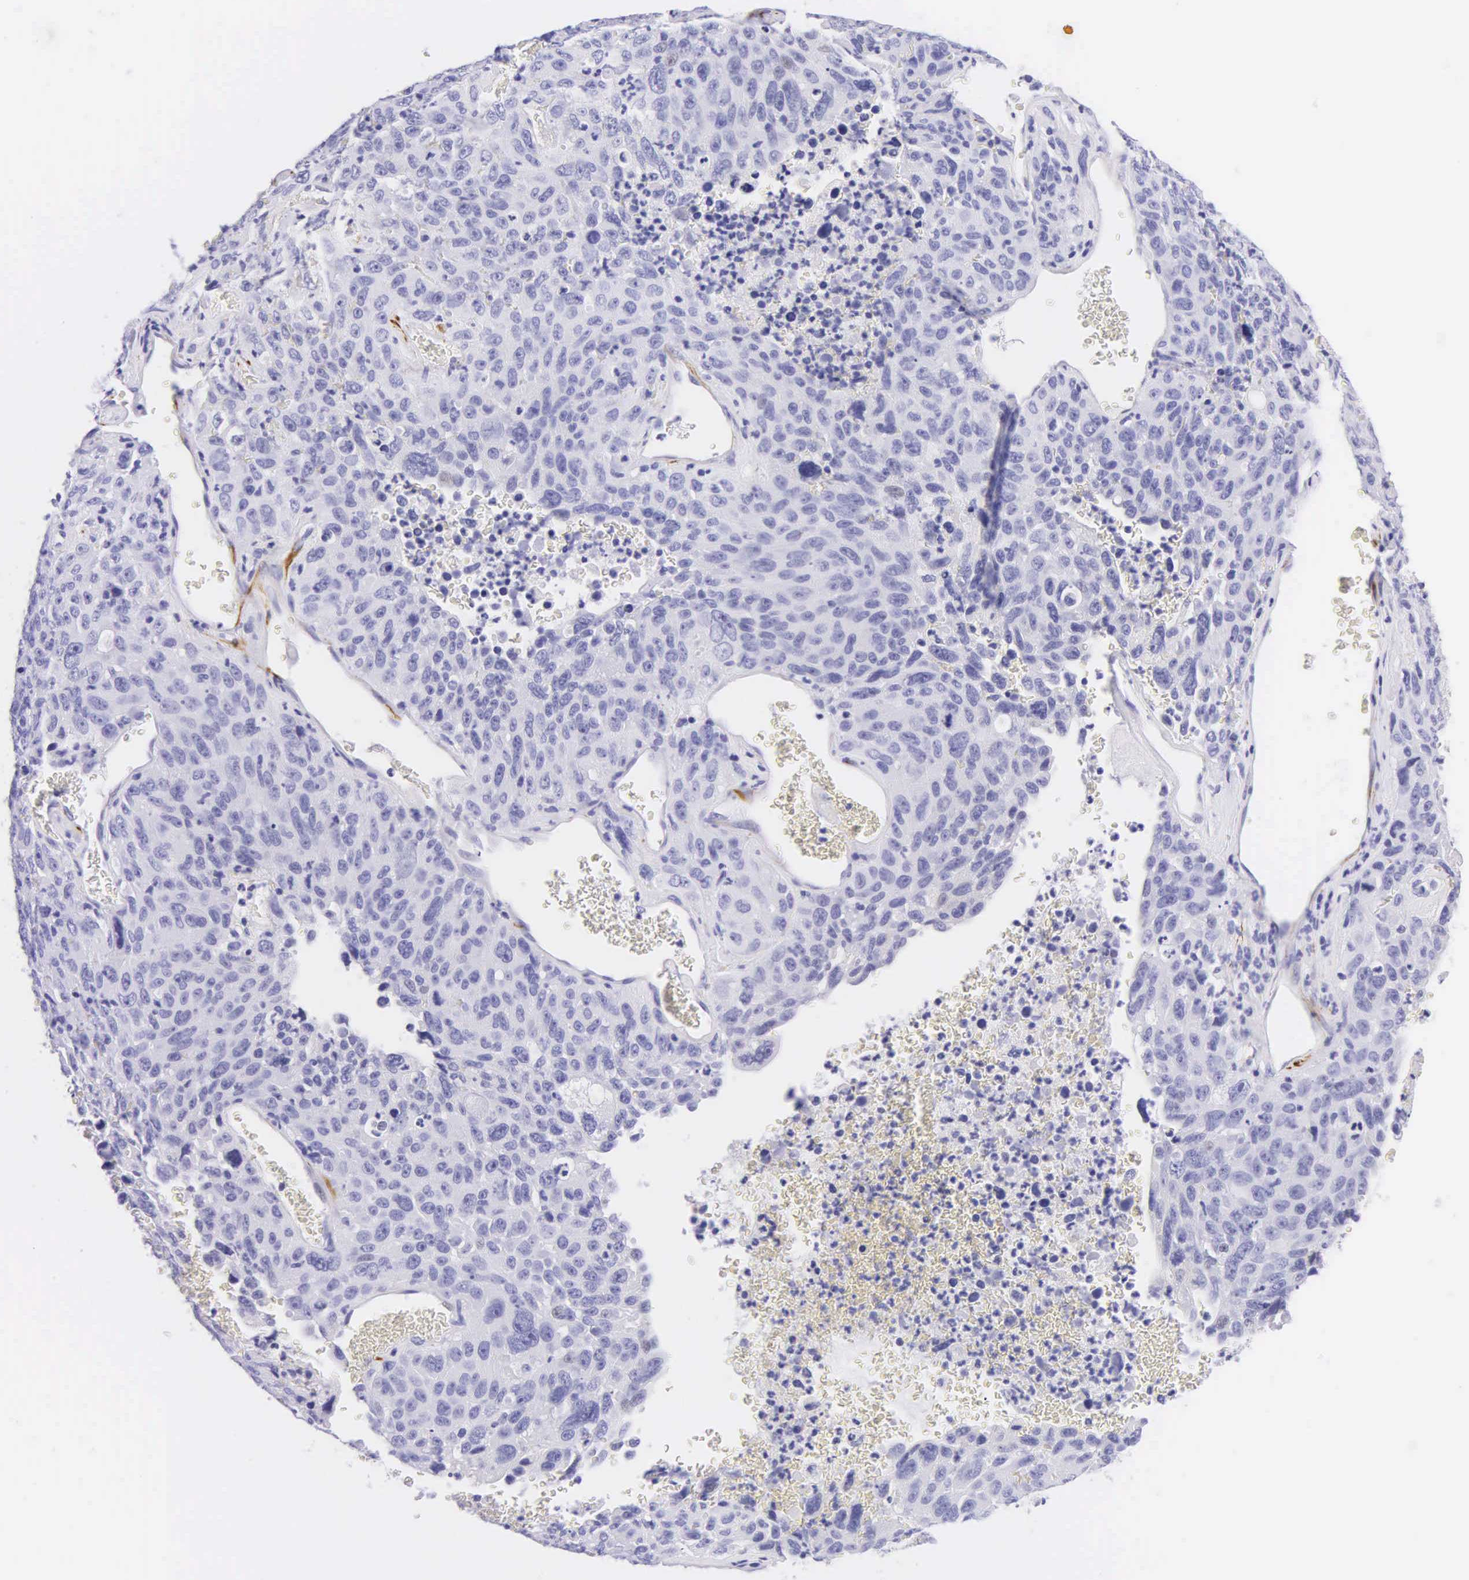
{"staining": {"intensity": "negative", "quantity": "none", "location": "none"}, "tissue": "lung cancer", "cell_type": "Tumor cells", "image_type": "cancer", "snomed": [{"axis": "morphology", "description": "Squamous cell carcinoma, NOS"}, {"axis": "topography", "description": "Lung"}], "caption": "Immunohistochemistry image of neoplastic tissue: lung cancer stained with DAB displays no significant protein positivity in tumor cells.", "gene": "DES", "patient": {"sex": "male", "age": 64}}